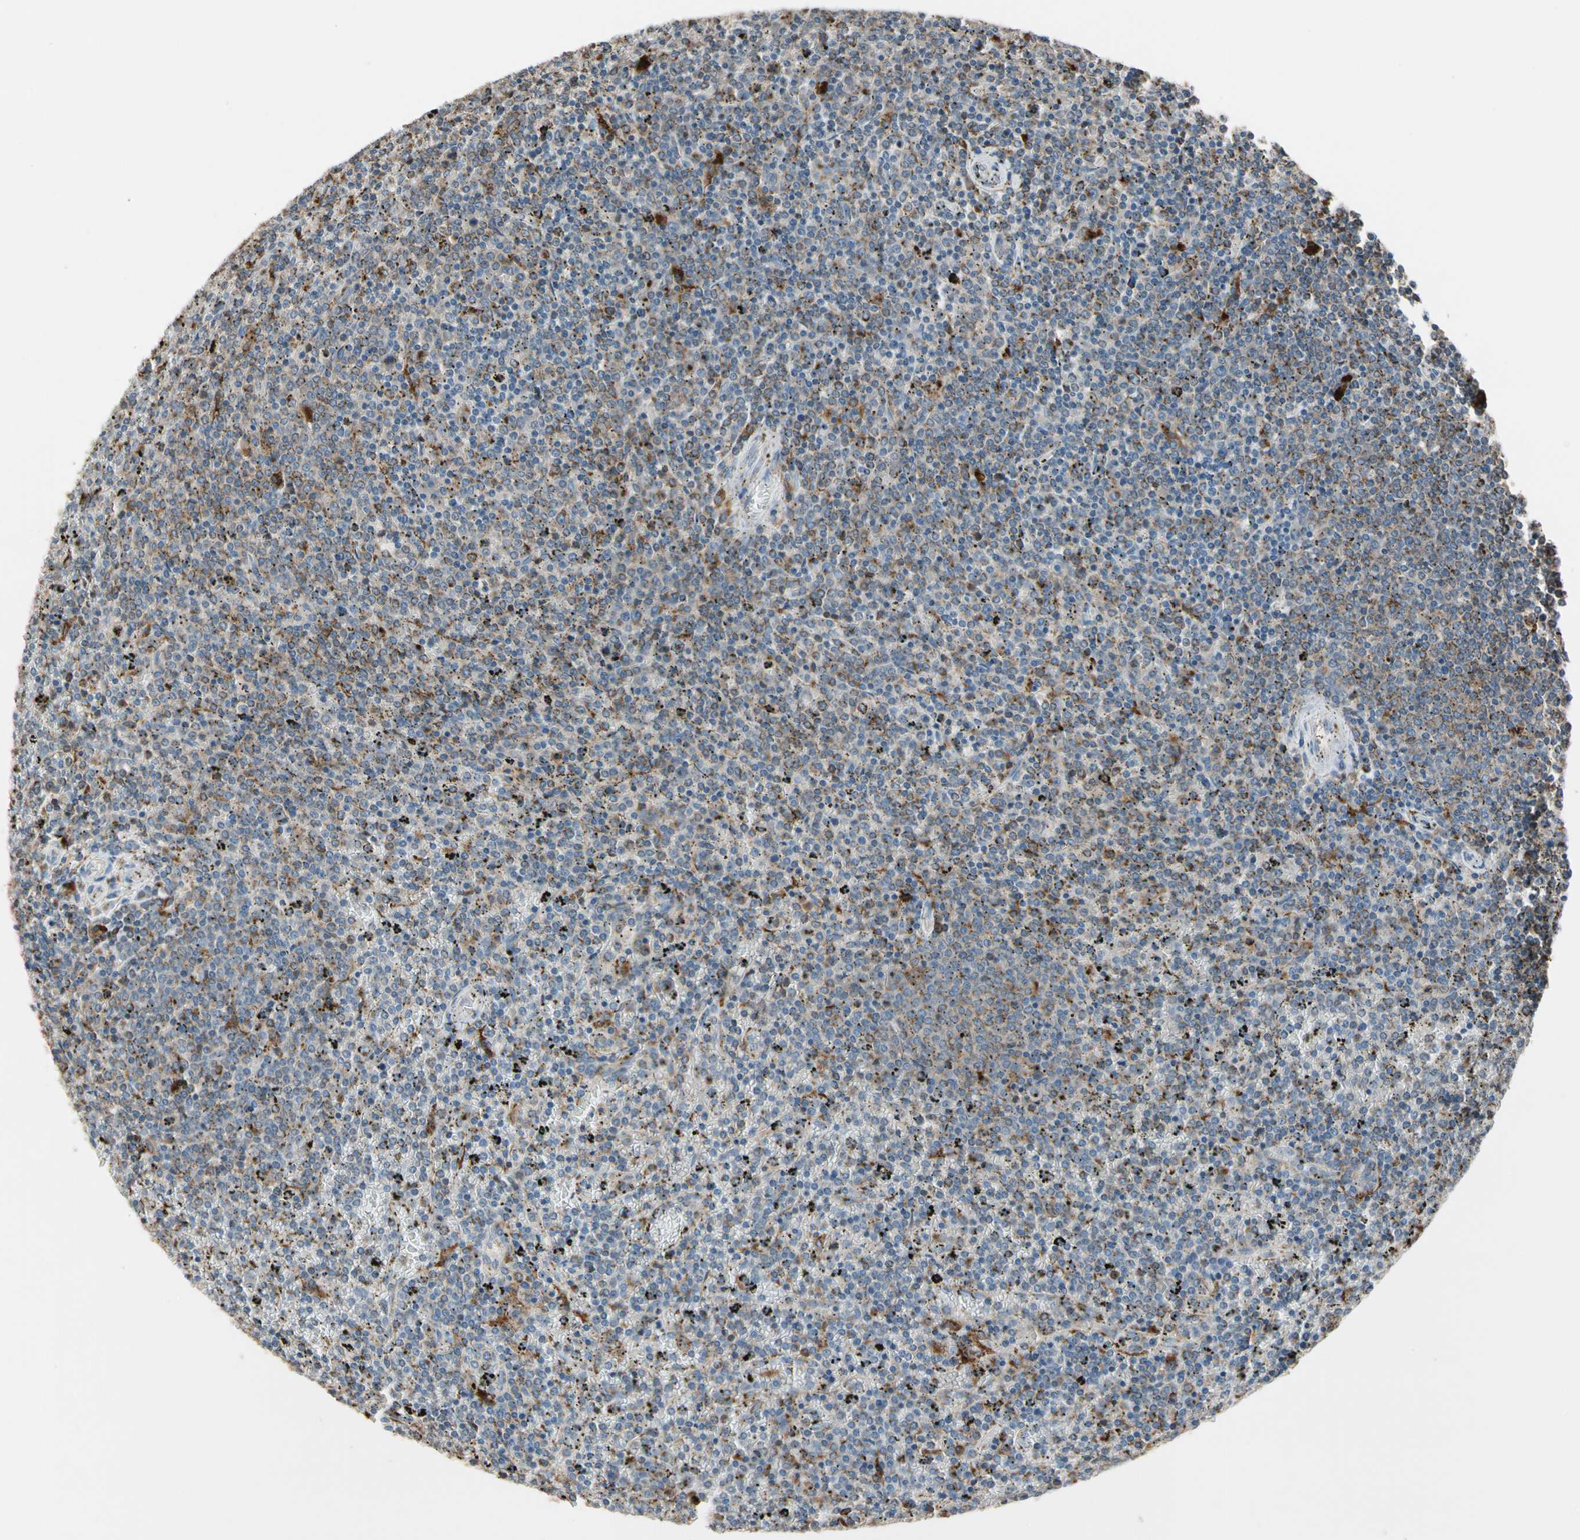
{"staining": {"intensity": "moderate", "quantity": "<25%", "location": "cytoplasmic/membranous"}, "tissue": "lymphoma", "cell_type": "Tumor cells", "image_type": "cancer", "snomed": [{"axis": "morphology", "description": "Malignant lymphoma, non-Hodgkin's type, Low grade"}, {"axis": "topography", "description": "Spleen"}], "caption": "This is an image of immunohistochemistry staining of lymphoma, which shows moderate expression in the cytoplasmic/membranous of tumor cells.", "gene": "GM2A", "patient": {"sex": "female", "age": 77}}